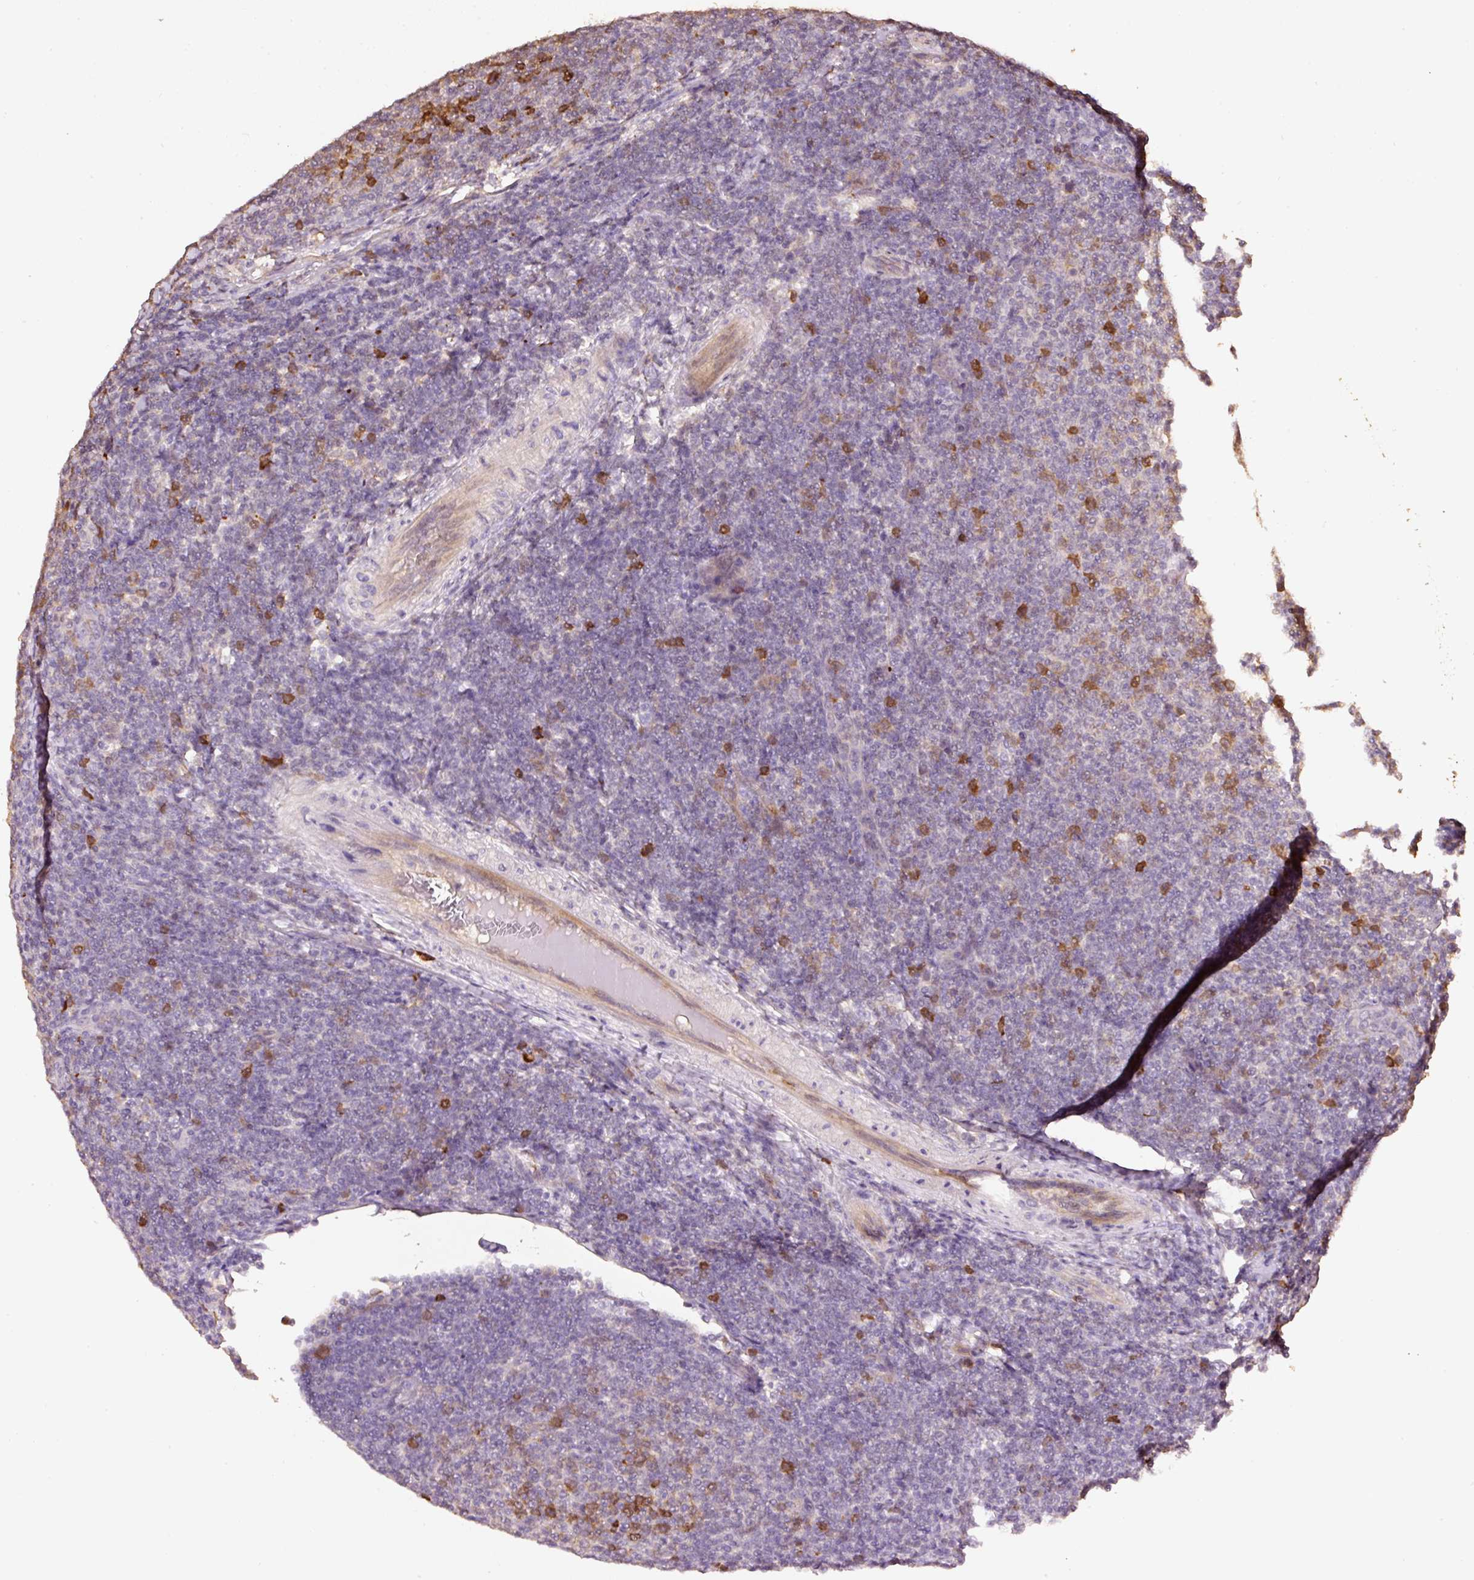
{"staining": {"intensity": "moderate", "quantity": "25%-75%", "location": "cytoplasmic/membranous,nuclear"}, "tissue": "lymphoma", "cell_type": "Tumor cells", "image_type": "cancer", "snomed": [{"axis": "morphology", "description": "Malignant lymphoma, non-Hodgkin's type, Low grade"}, {"axis": "topography", "description": "Lymph node"}], "caption": "The photomicrograph reveals staining of lymphoma, revealing moderate cytoplasmic/membranous and nuclear protein staining (brown color) within tumor cells. (brown staining indicates protein expression, while blue staining denotes nuclei).", "gene": "HERC2", "patient": {"sex": "male", "age": 66}}